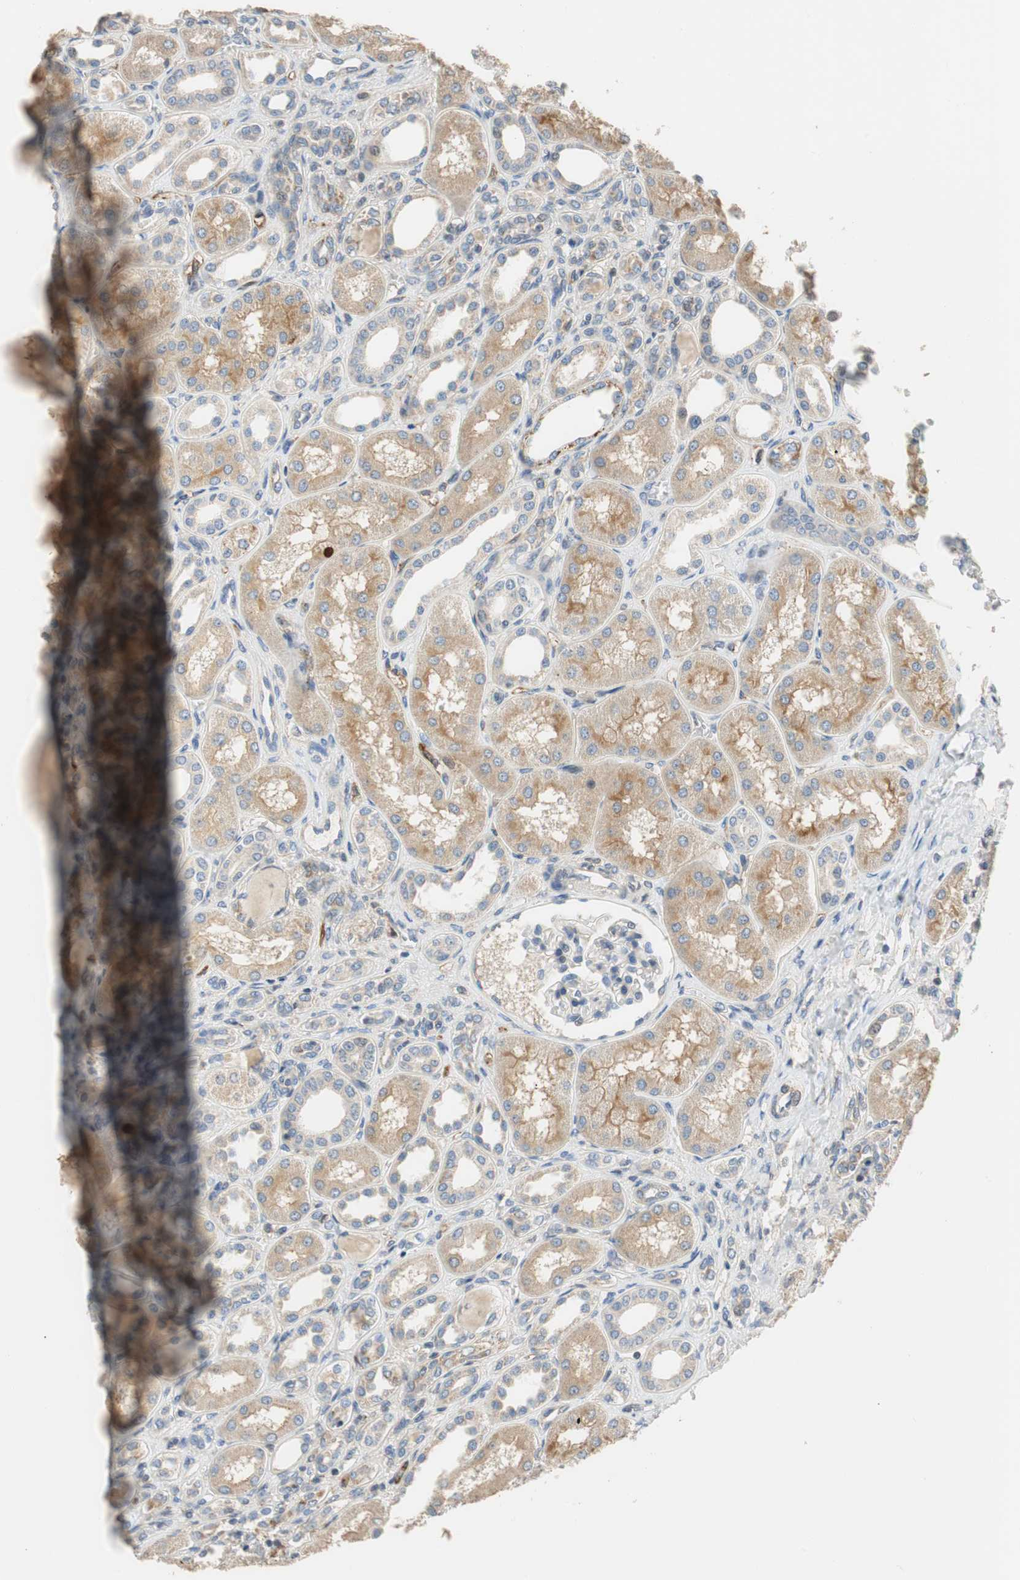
{"staining": {"intensity": "negative", "quantity": "none", "location": "none"}, "tissue": "kidney", "cell_type": "Cells in glomeruli", "image_type": "normal", "snomed": [{"axis": "morphology", "description": "Normal tissue, NOS"}, {"axis": "topography", "description": "Kidney"}], "caption": "The image demonstrates no significant staining in cells in glomeruli of kidney.", "gene": "ALPL", "patient": {"sex": "male", "age": 7}}